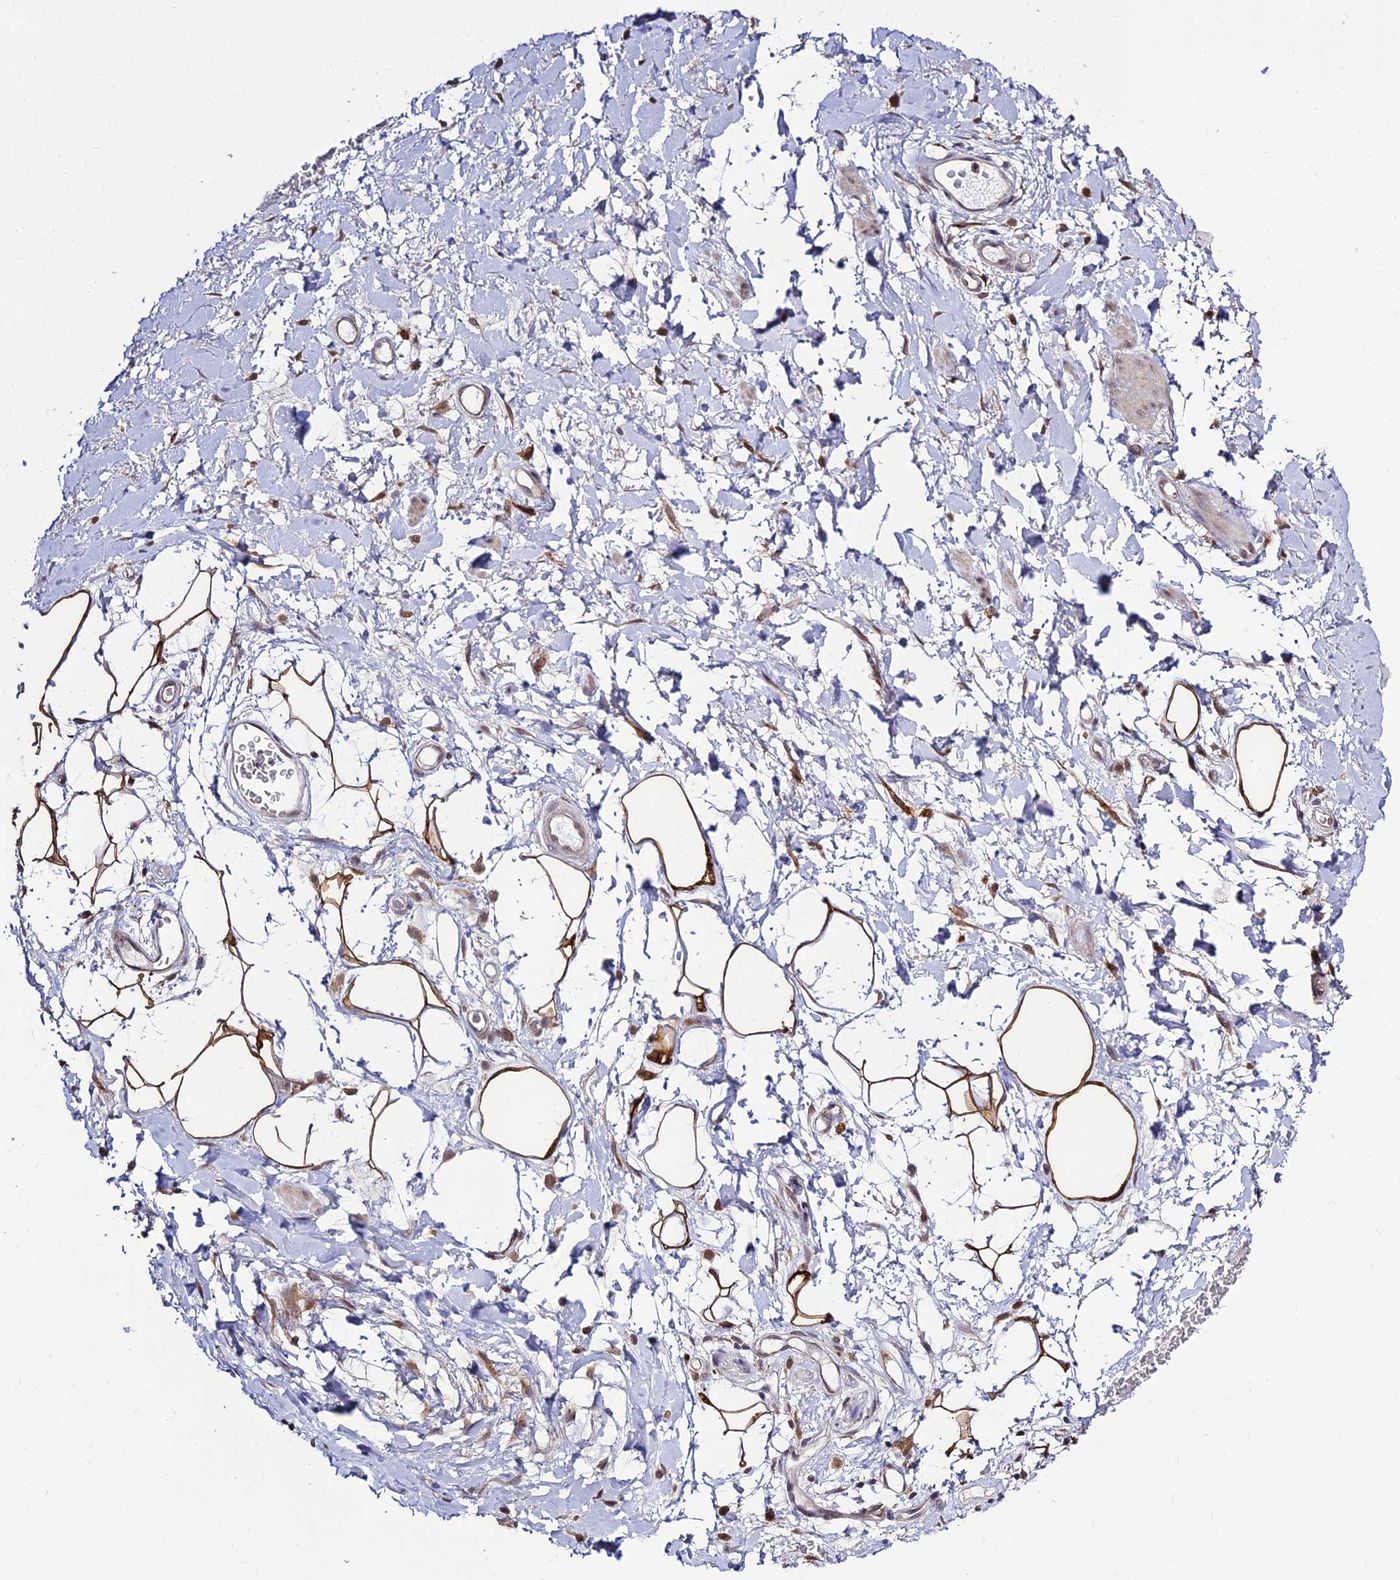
{"staining": {"intensity": "moderate", "quantity": ">75%", "location": "cytoplasmic/membranous"}, "tissue": "adipose tissue", "cell_type": "Adipocytes", "image_type": "normal", "snomed": [{"axis": "morphology", "description": "Normal tissue, NOS"}, {"axis": "morphology", "description": "Adenocarcinoma, NOS"}, {"axis": "topography", "description": "Rectum"}, {"axis": "topography", "description": "Vagina"}, {"axis": "topography", "description": "Peripheral nerve tissue"}], "caption": "Immunohistochemistry (IHC) of unremarkable adipose tissue reveals medium levels of moderate cytoplasmic/membranous staining in approximately >75% of adipocytes.", "gene": "SKIC8", "patient": {"sex": "female", "age": 71}}